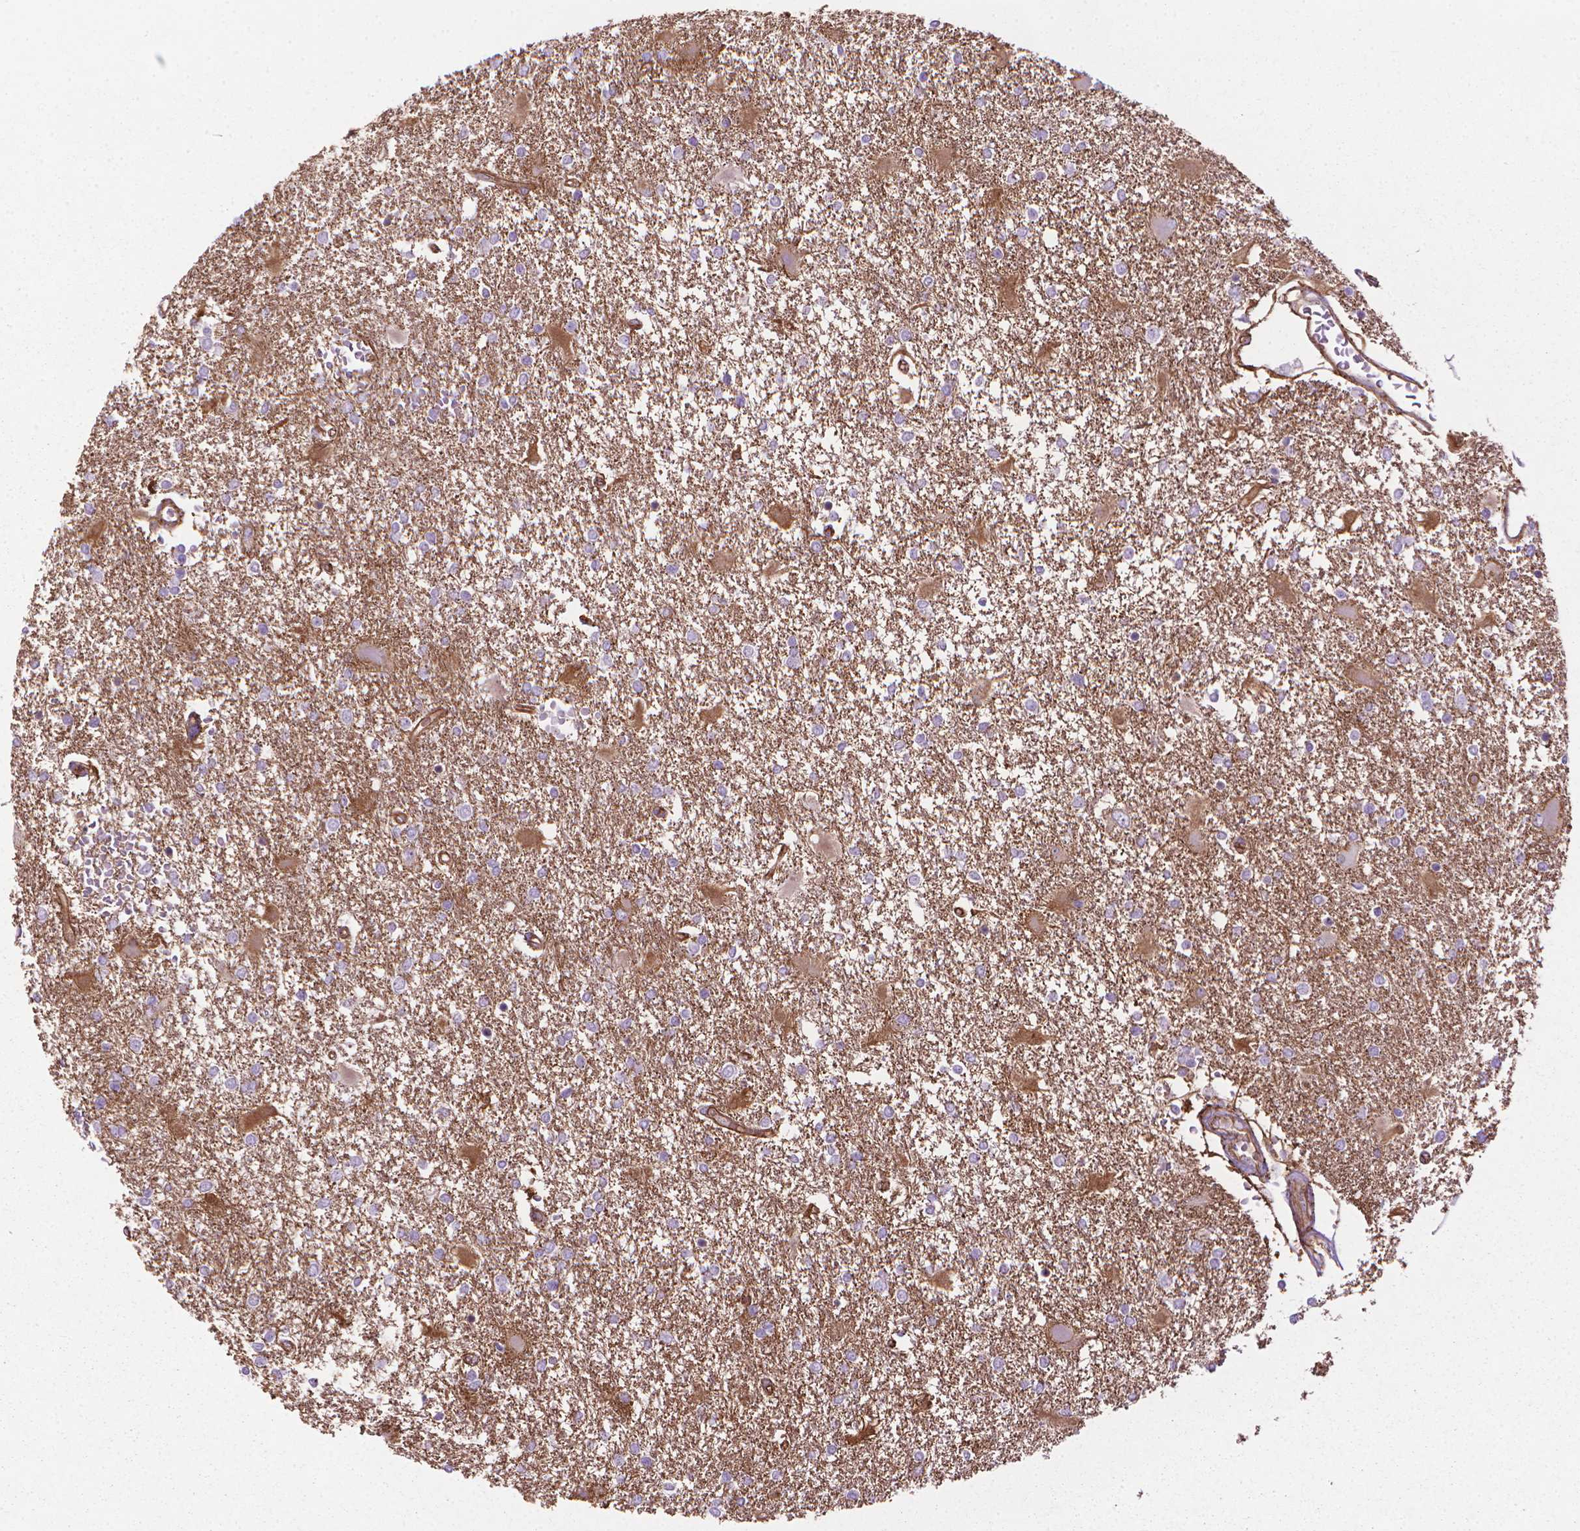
{"staining": {"intensity": "negative", "quantity": "none", "location": "none"}, "tissue": "glioma", "cell_type": "Tumor cells", "image_type": "cancer", "snomed": [{"axis": "morphology", "description": "Glioma, malignant, High grade"}, {"axis": "topography", "description": "Cerebral cortex"}], "caption": "The photomicrograph reveals no significant positivity in tumor cells of malignant glioma (high-grade). (DAB IHC with hematoxylin counter stain).", "gene": "TENT5A", "patient": {"sex": "male", "age": 79}}